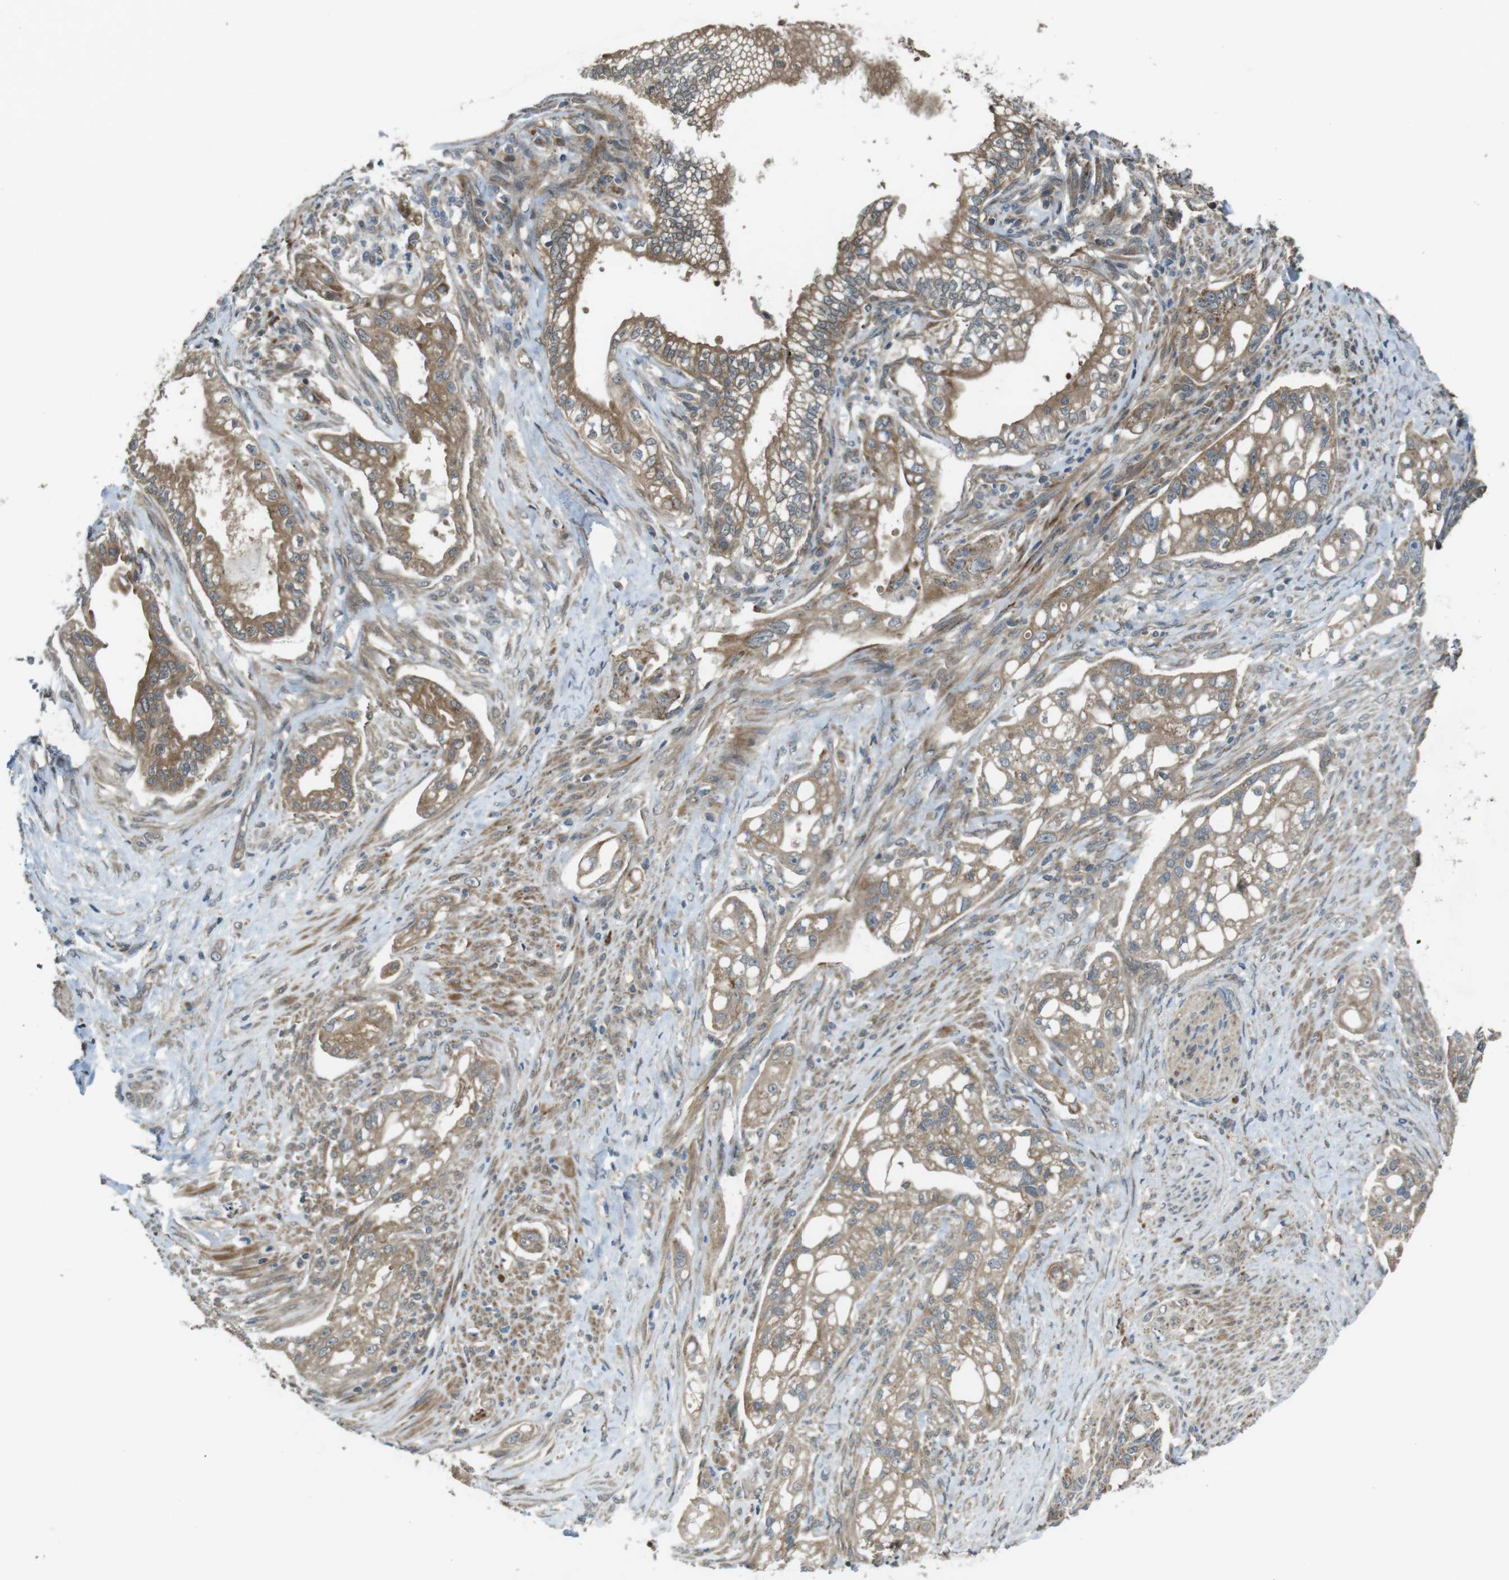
{"staining": {"intensity": "moderate", "quantity": ">75%", "location": "cytoplasmic/membranous"}, "tissue": "pancreatic cancer", "cell_type": "Tumor cells", "image_type": "cancer", "snomed": [{"axis": "morphology", "description": "Normal tissue, NOS"}, {"axis": "topography", "description": "Pancreas"}], "caption": "Moderate cytoplasmic/membranous protein positivity is seen in approximately >75% of tumor cells in pancreatic cancer.", "gene": "IFFO2", "patient": {"sex": "male", "age": 42}}